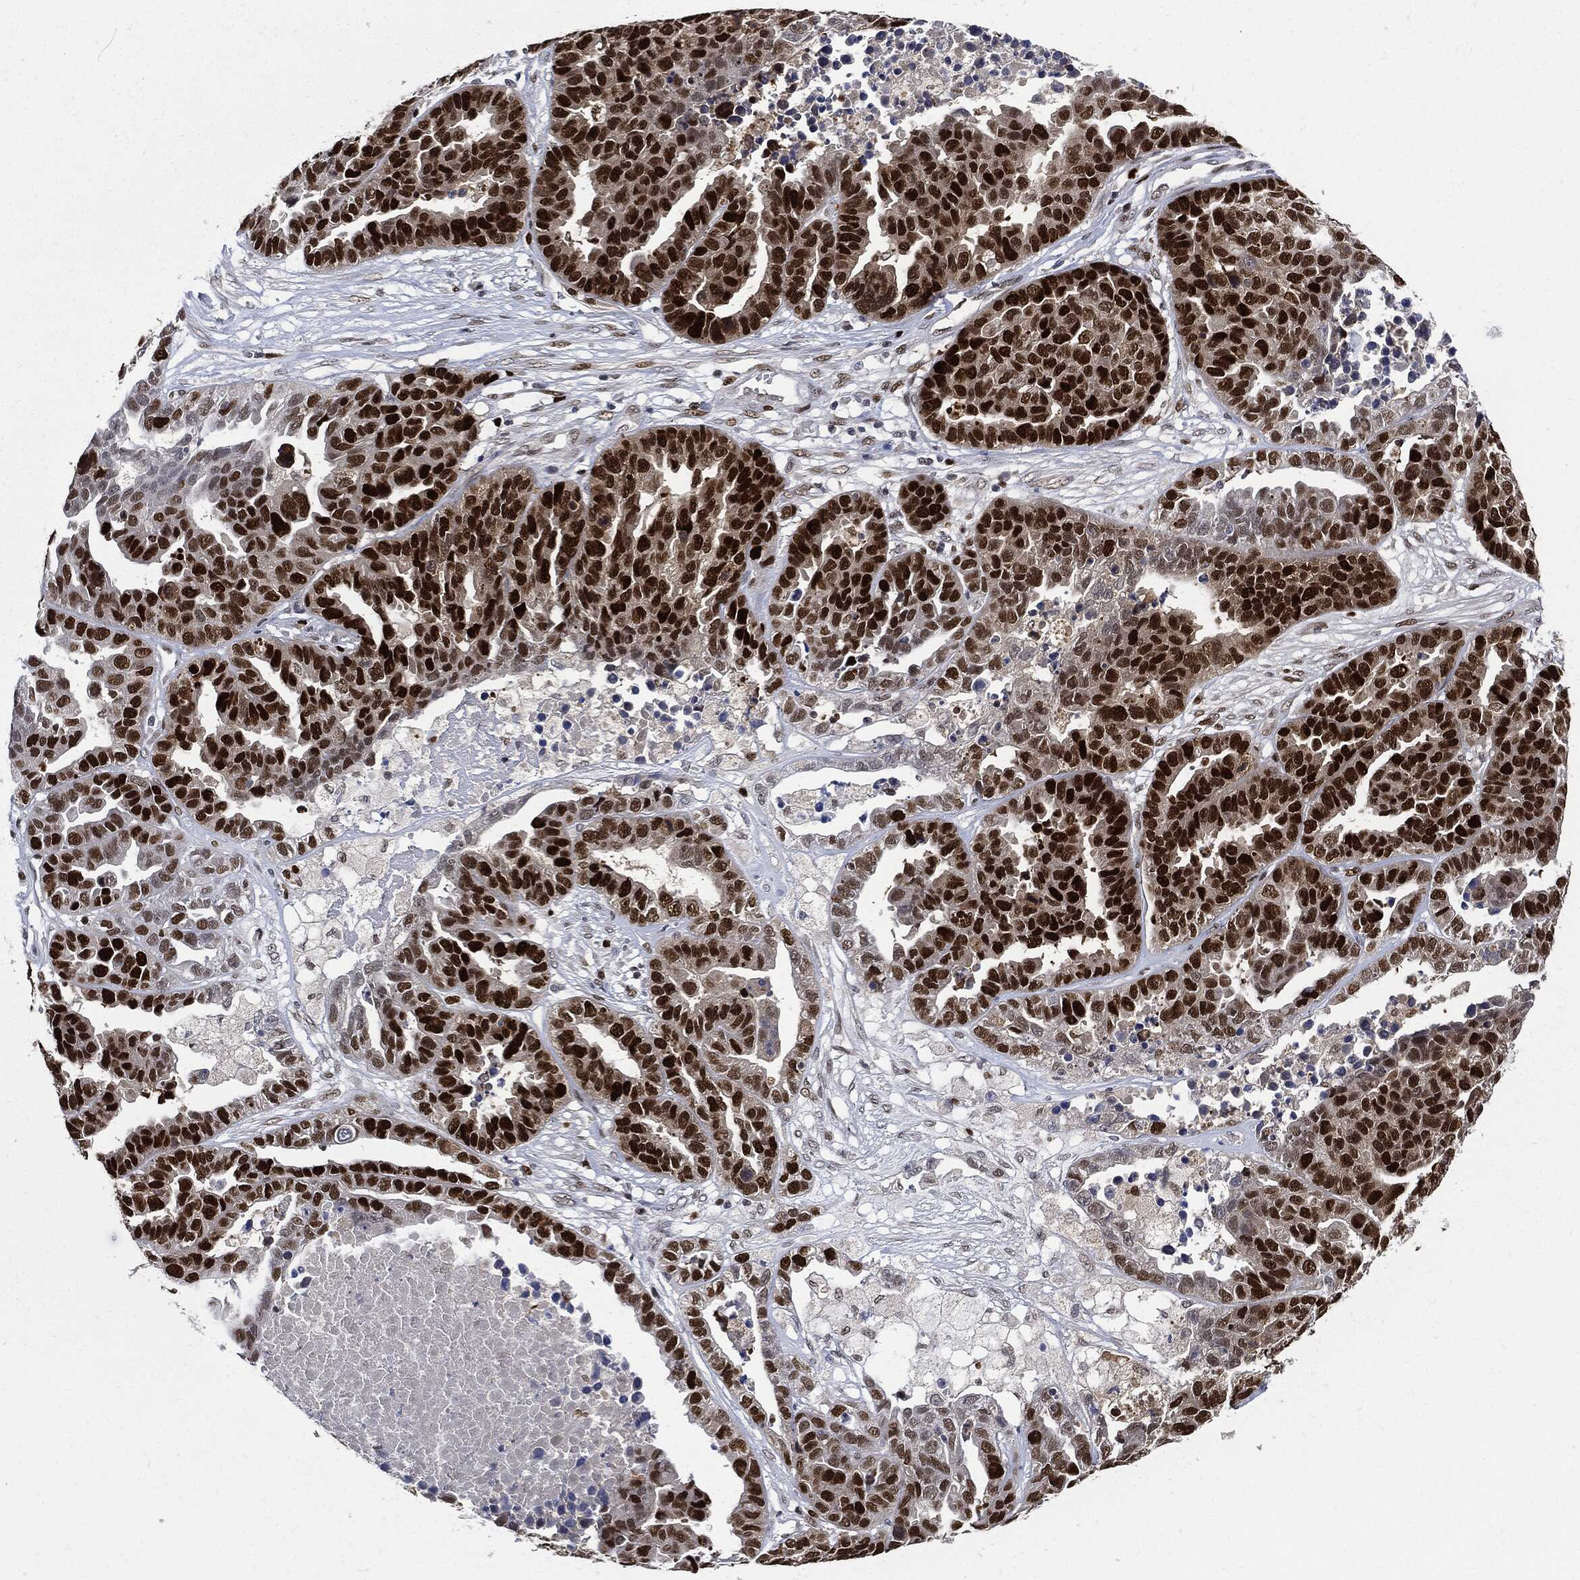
{"staining": {"intensity": "strong", "quantity": ">75%", "location": "nuclear"}, "tissue": "ovarian cancer", "cell_type": "Tumor cells", "image_type": "cancer", "snomed": [{"axis": "morphology", "description": "Cystadenocarcinoma, serous, NOS"}, {"axis": "topography", "description": "Ovary"}], "caption": "DAB immunohistochemical staining of human serous cystadenocarcinoma (ovarian) displays strong nuclear protein staining in approximately >75% of tumor cells.", "gene": "PCNA", "patient": {"sex": "female", "age": 87}}